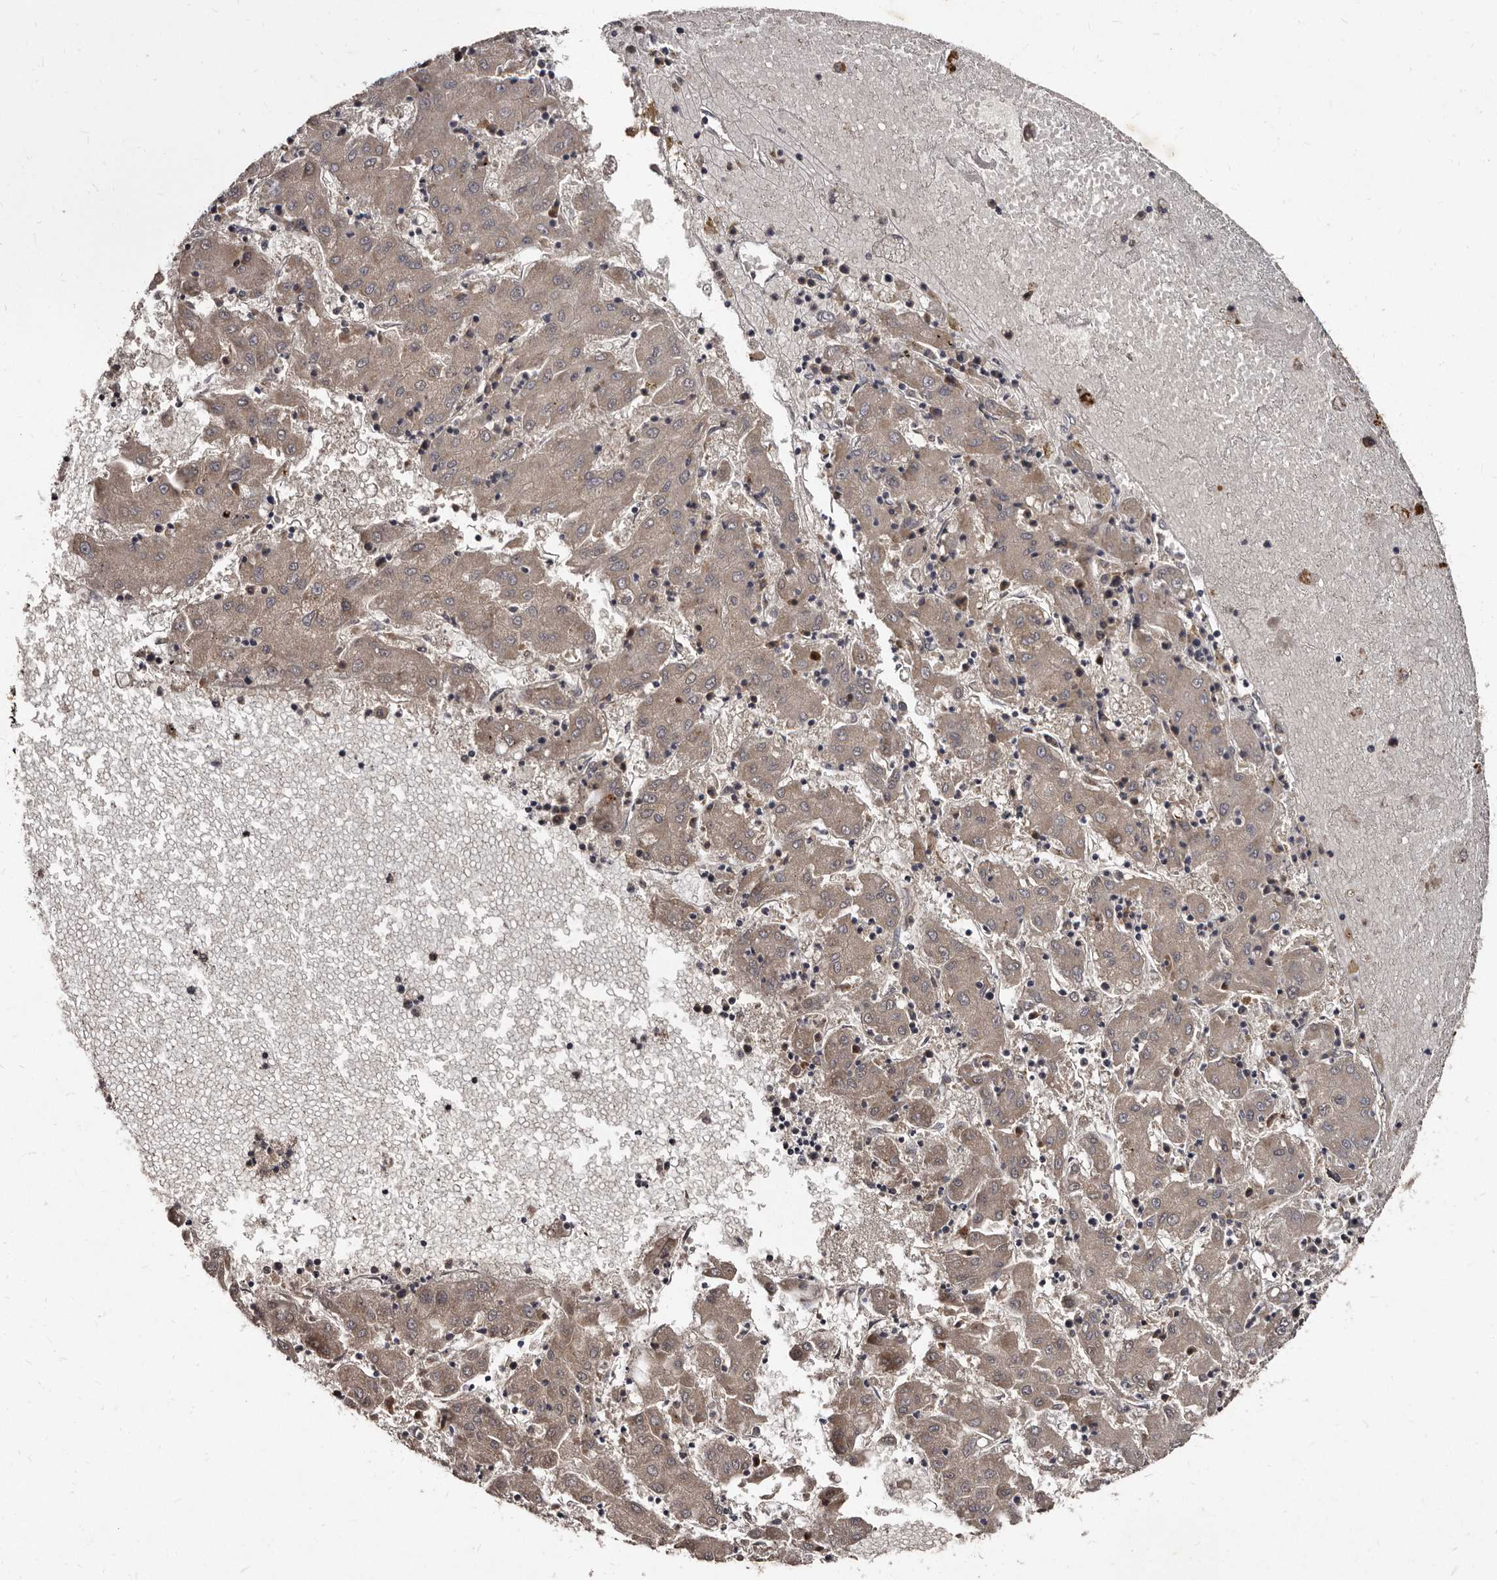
{"staining": {"intensity": "weak", "quantity": ">75%", "location": "cytoplasmic/membranous"}, "tissue": "liver cancer", "cell_type": "Tumor cells", "image_type": "cancer", "snomed": [{"axis": "morphology", "description": "Carcinoma, Hepatocellular, NOS"}, {"axis": "topography", "description": "Liver"}], "caption": "Hepatocellular carcinoma (liver) was stained to show a protein in brown. There is low levels of weak cytoplasmic/membranous expression in approximately >75% of tumor cells.", "gene": "PMVK", "patient": {"sex": "male", "age": 72}}